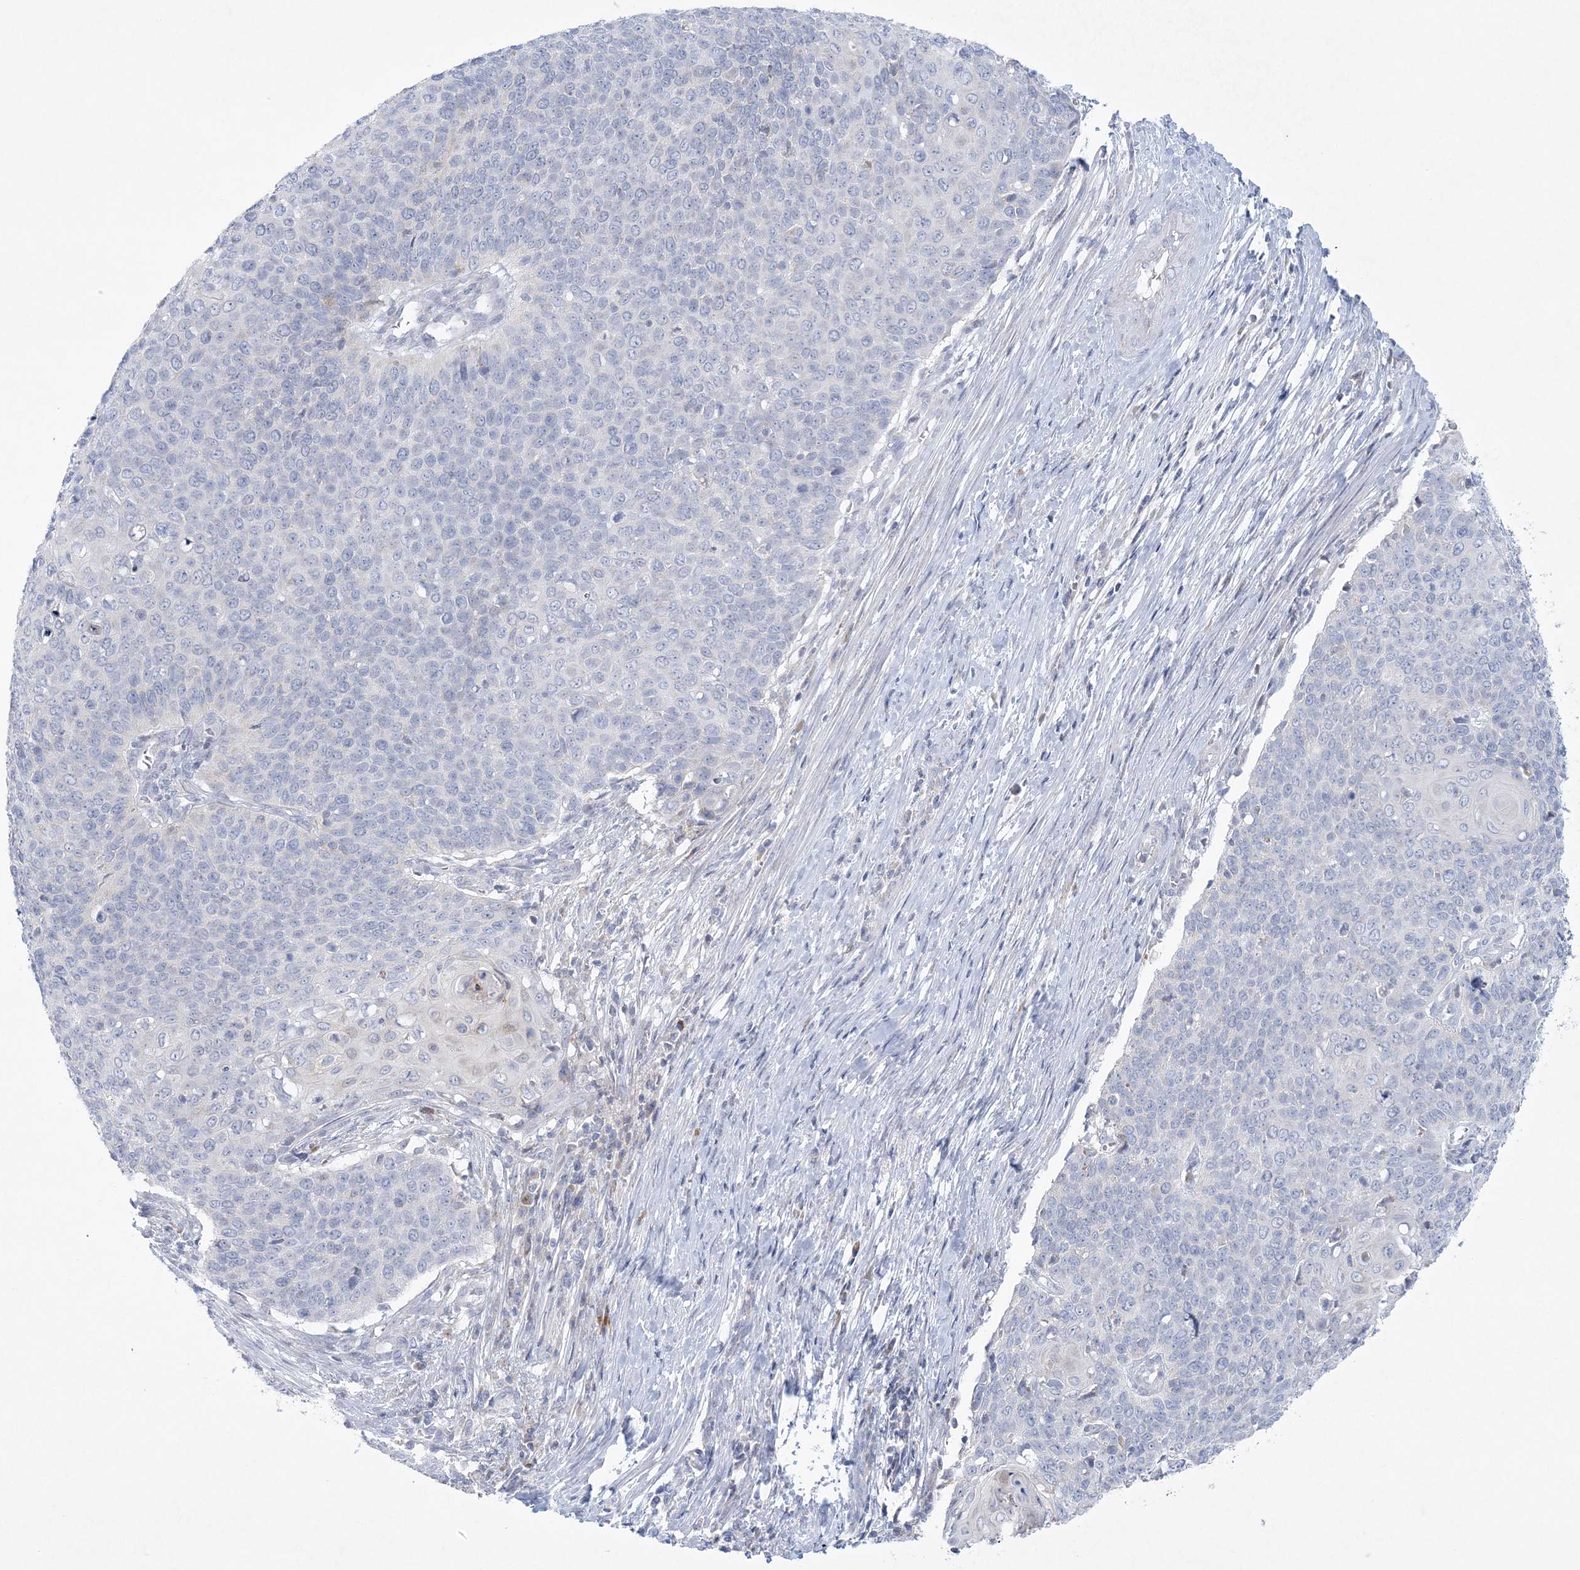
{"staining": {"intensity": "negative", "quantity": "none", "location": "none"}, "tissue": "cervical cancer", "cell_type": "Tumor cells", "image_type": "cancer", "snomed": [{"axis": "morphology", "description": "Squamous cell carcinoma, NOS"}, {"axis": "topography", "description": "Cervix"}], "caption": "Immunohistochemical staining of human squamous cell carcinoma (cervical) demonstrates no significant positivity in tumor cells.", "gene": "NIPAL1", "patient": {"sex": "female", "age": 39}}